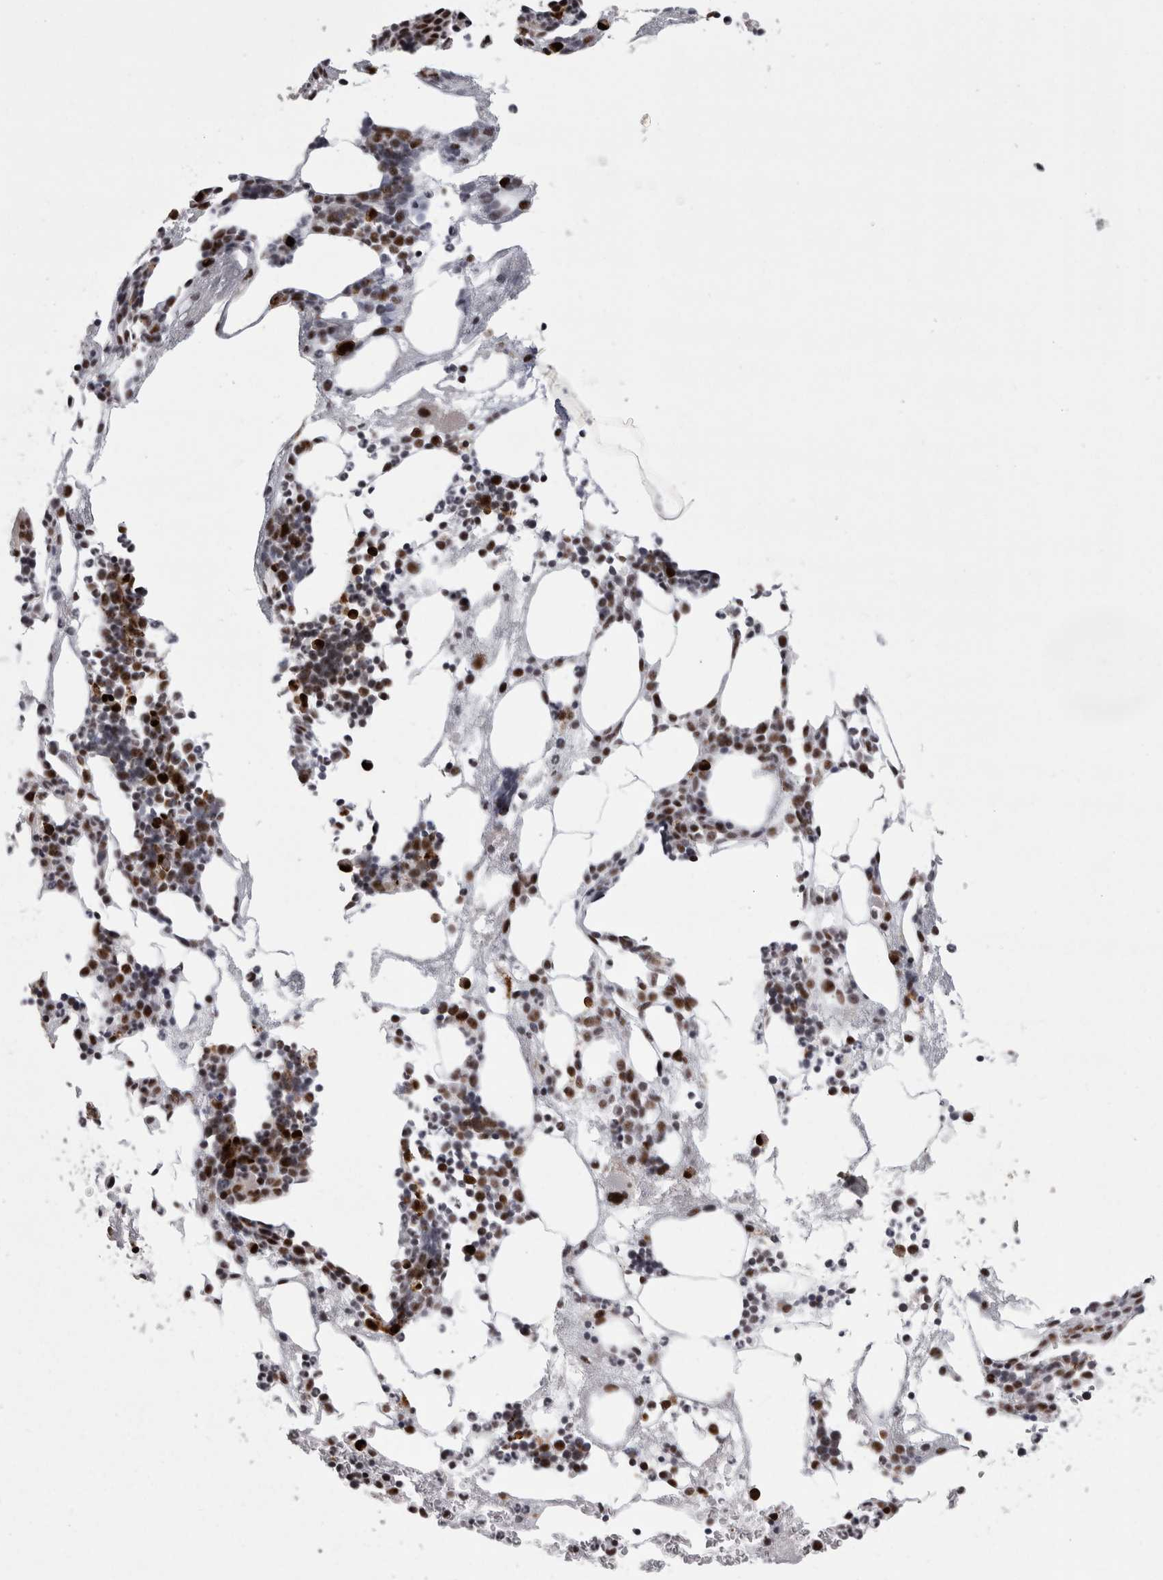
{"staining": {"intensity": "strong", "quantity": ">75%", "location": "nuclear"}, "tissue": "bone marrow", "cell_type": "Hematopoietic cells", "image_type": "normal", "snomed": [{"axis": "morphology", "description": "Normal tissue, NOS"}, {"axis": "morphology", "description": "Inflammation, NOS"}, {"axis": "topography", "description": "Bone marrow"}], "caption": "Immunohistochemistry of unremarkable bone marrow demonstrates high levels of strong nuclear positivity in approximately >75% of hematopoietic cells.", "gene": "SNRNP40", "patient": {"sex": "female", "age": 67}}